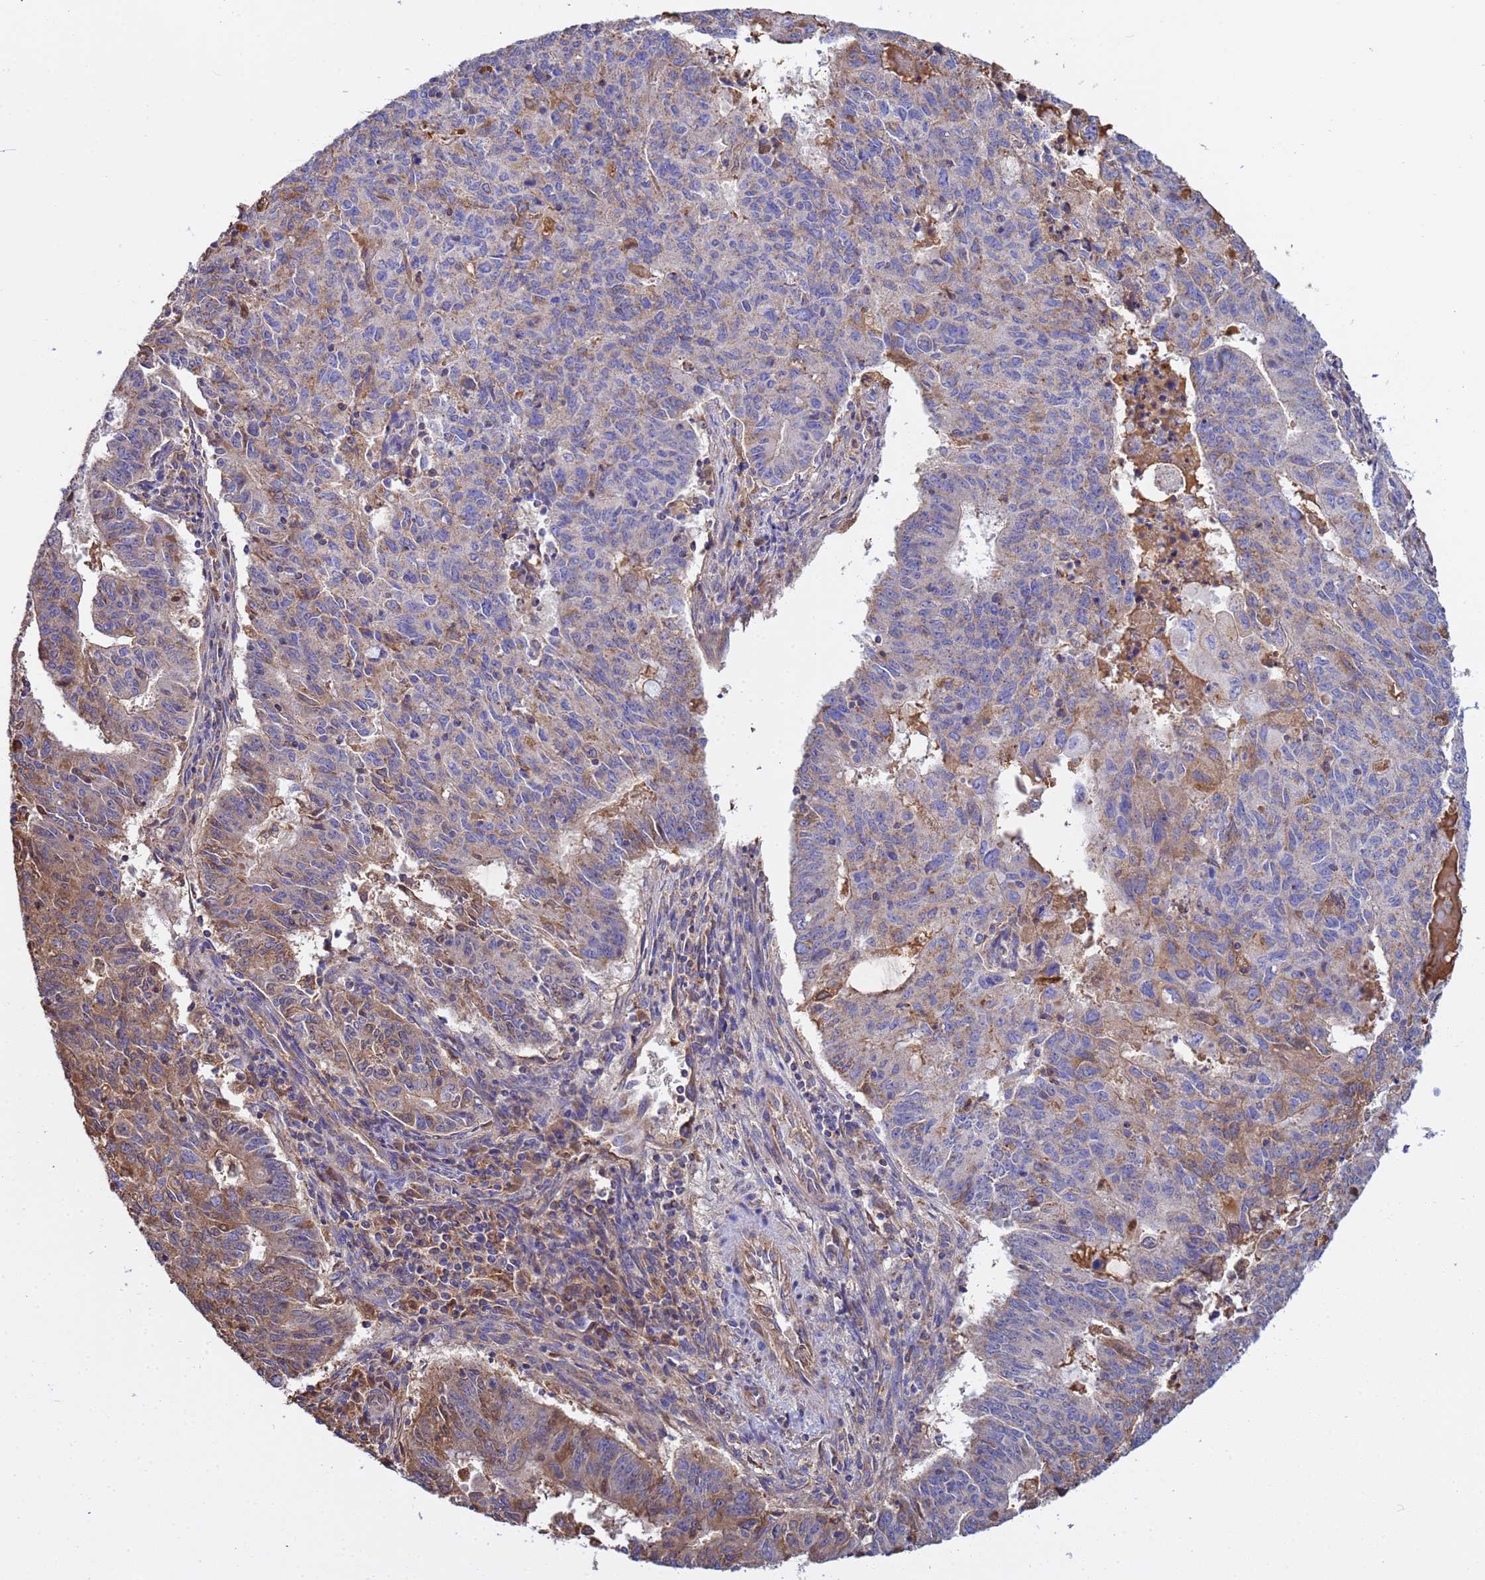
{"staining": {"intensity": "moderate", "quantity": "25%-75%", "location": "cytoplasmic/membranous"}, "tissue": "endometrial cancer", "cell_type": "Tumor cells", "image_type": "cancer", "snomed": [{"axis": "morphology", "description": "Adenocarcinoma, NOS"}, {"axis": "topography", "description": "Endometrium"}], "caption": "An IHC histopathology image of tumor tissue is shown. Protein staining in brown highlights moderate cytoplasmic/membranous positivity in adenocarcinoma (endometrial) within tumor cells. (DAB (3,3'-diaminobenzidine) = brown stain, brightfield microscopy at high magnification).", "gene": "GLUD1", "patient": {"sex": "female", "age": 59}}